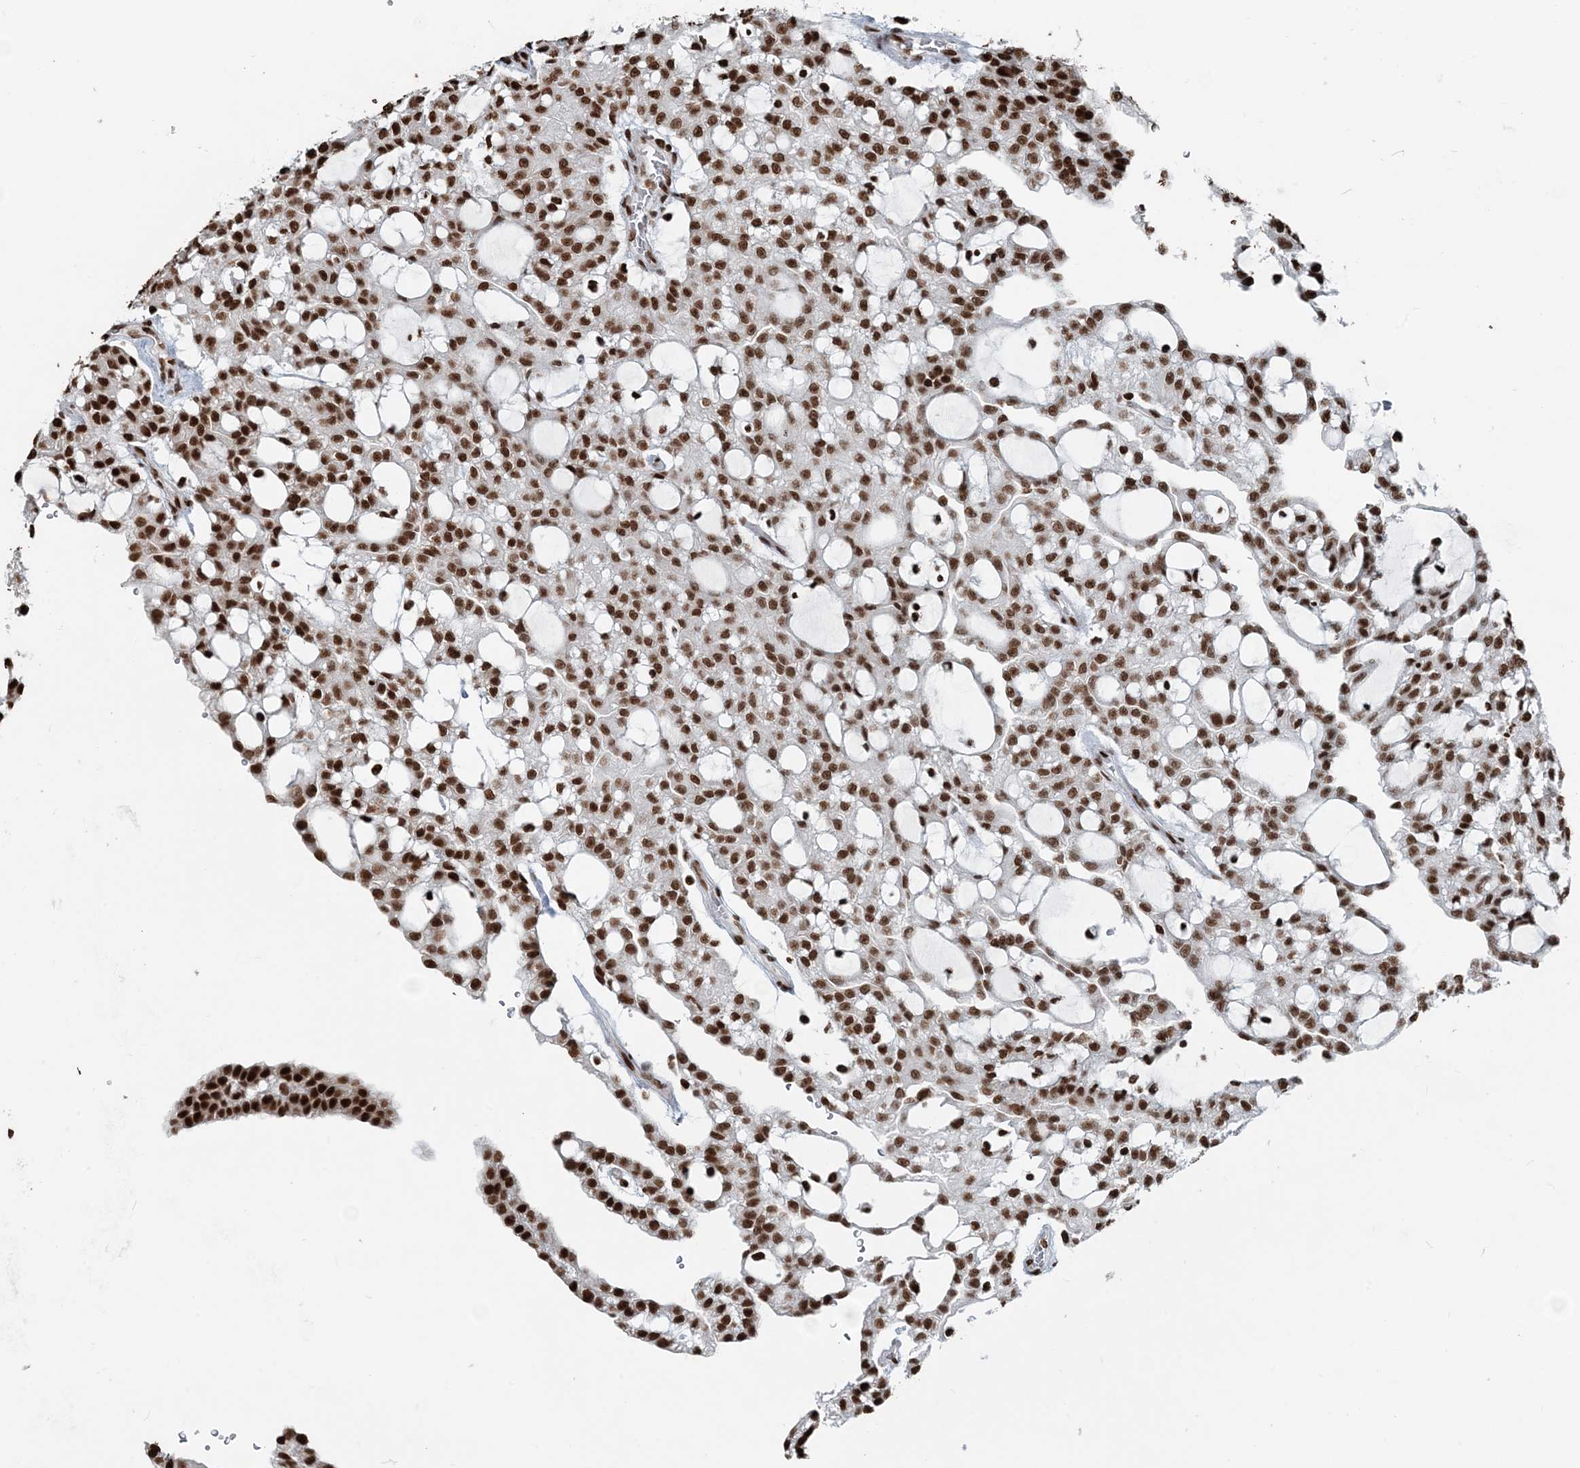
{"staining": {"intensity": "strong", "quantity": ">75%", "location": "nuclear"}, "tissue": "renal cancer", "cell_type": "Tumor cells", "image_type": "cancer", "snomed": [{"axis": "morphology", "description": "Adenocarcinoma, NOS"}, {"axis": "topography", "description": "Kidney"}], "caption": "Protein analysis of renal cancer (adenocarcinoma) tissue displays strong nuclear staining in approximately >75% of tumor cells.", "gene": "H3-3B", "patient": {"sex": "male", "age": 63}}